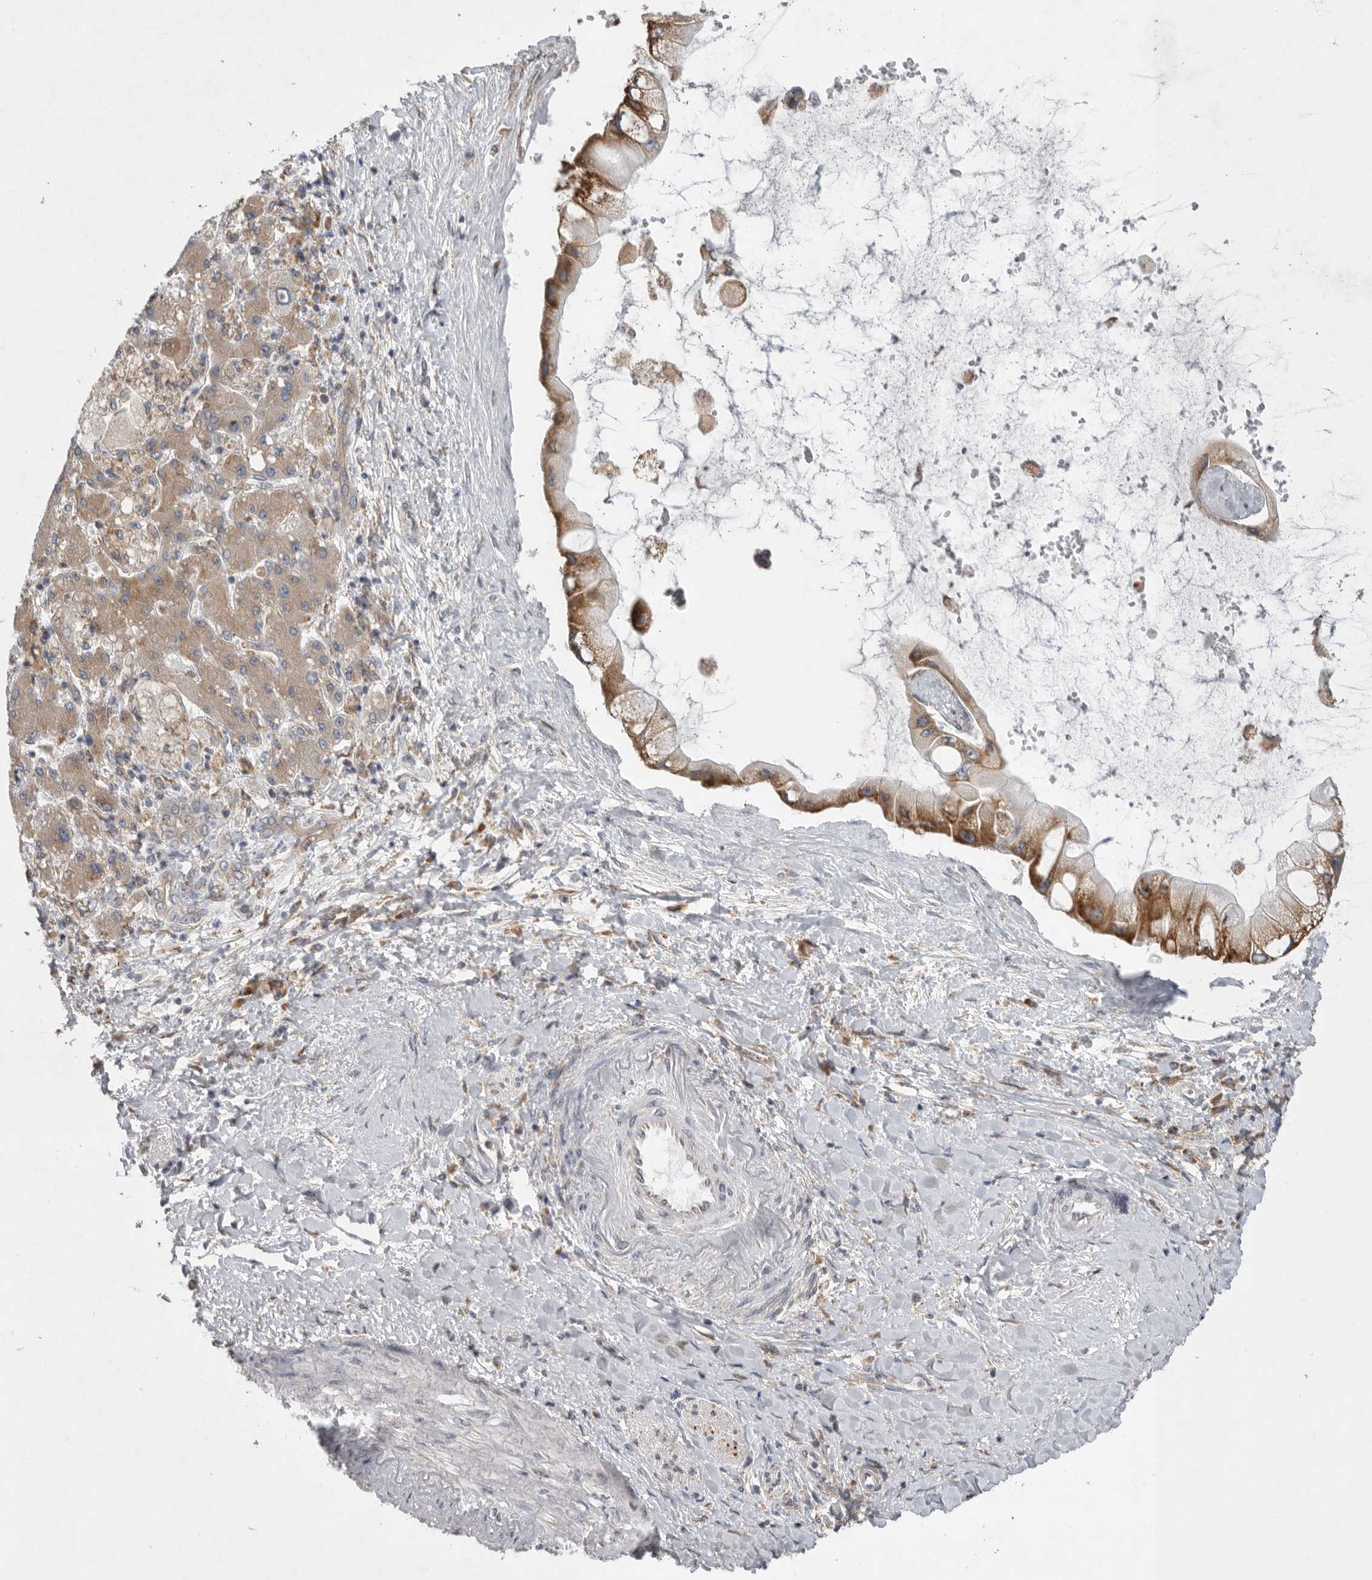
{"staining": {"intensity": "moderate", "quantity": ">75%", "location": "cytoplasmic/membranous"}, "tissue": "liver cancer", "cell_type": "Tumor cells", "image_type": "cancer", "snomed": [{"axis": "morphology", "description": "Cholangiocarcinoma"}, {"axis": "topography", "description": "Liver"}], "caption": "Protein expression analysis of human cholangiocarcinoma (liver) reveals moderate cytoplasmic/membranous staining in approximately >75% of tumor cells.", "gene": "GANAB", "patient": {"sex": "male", "age": 50}}